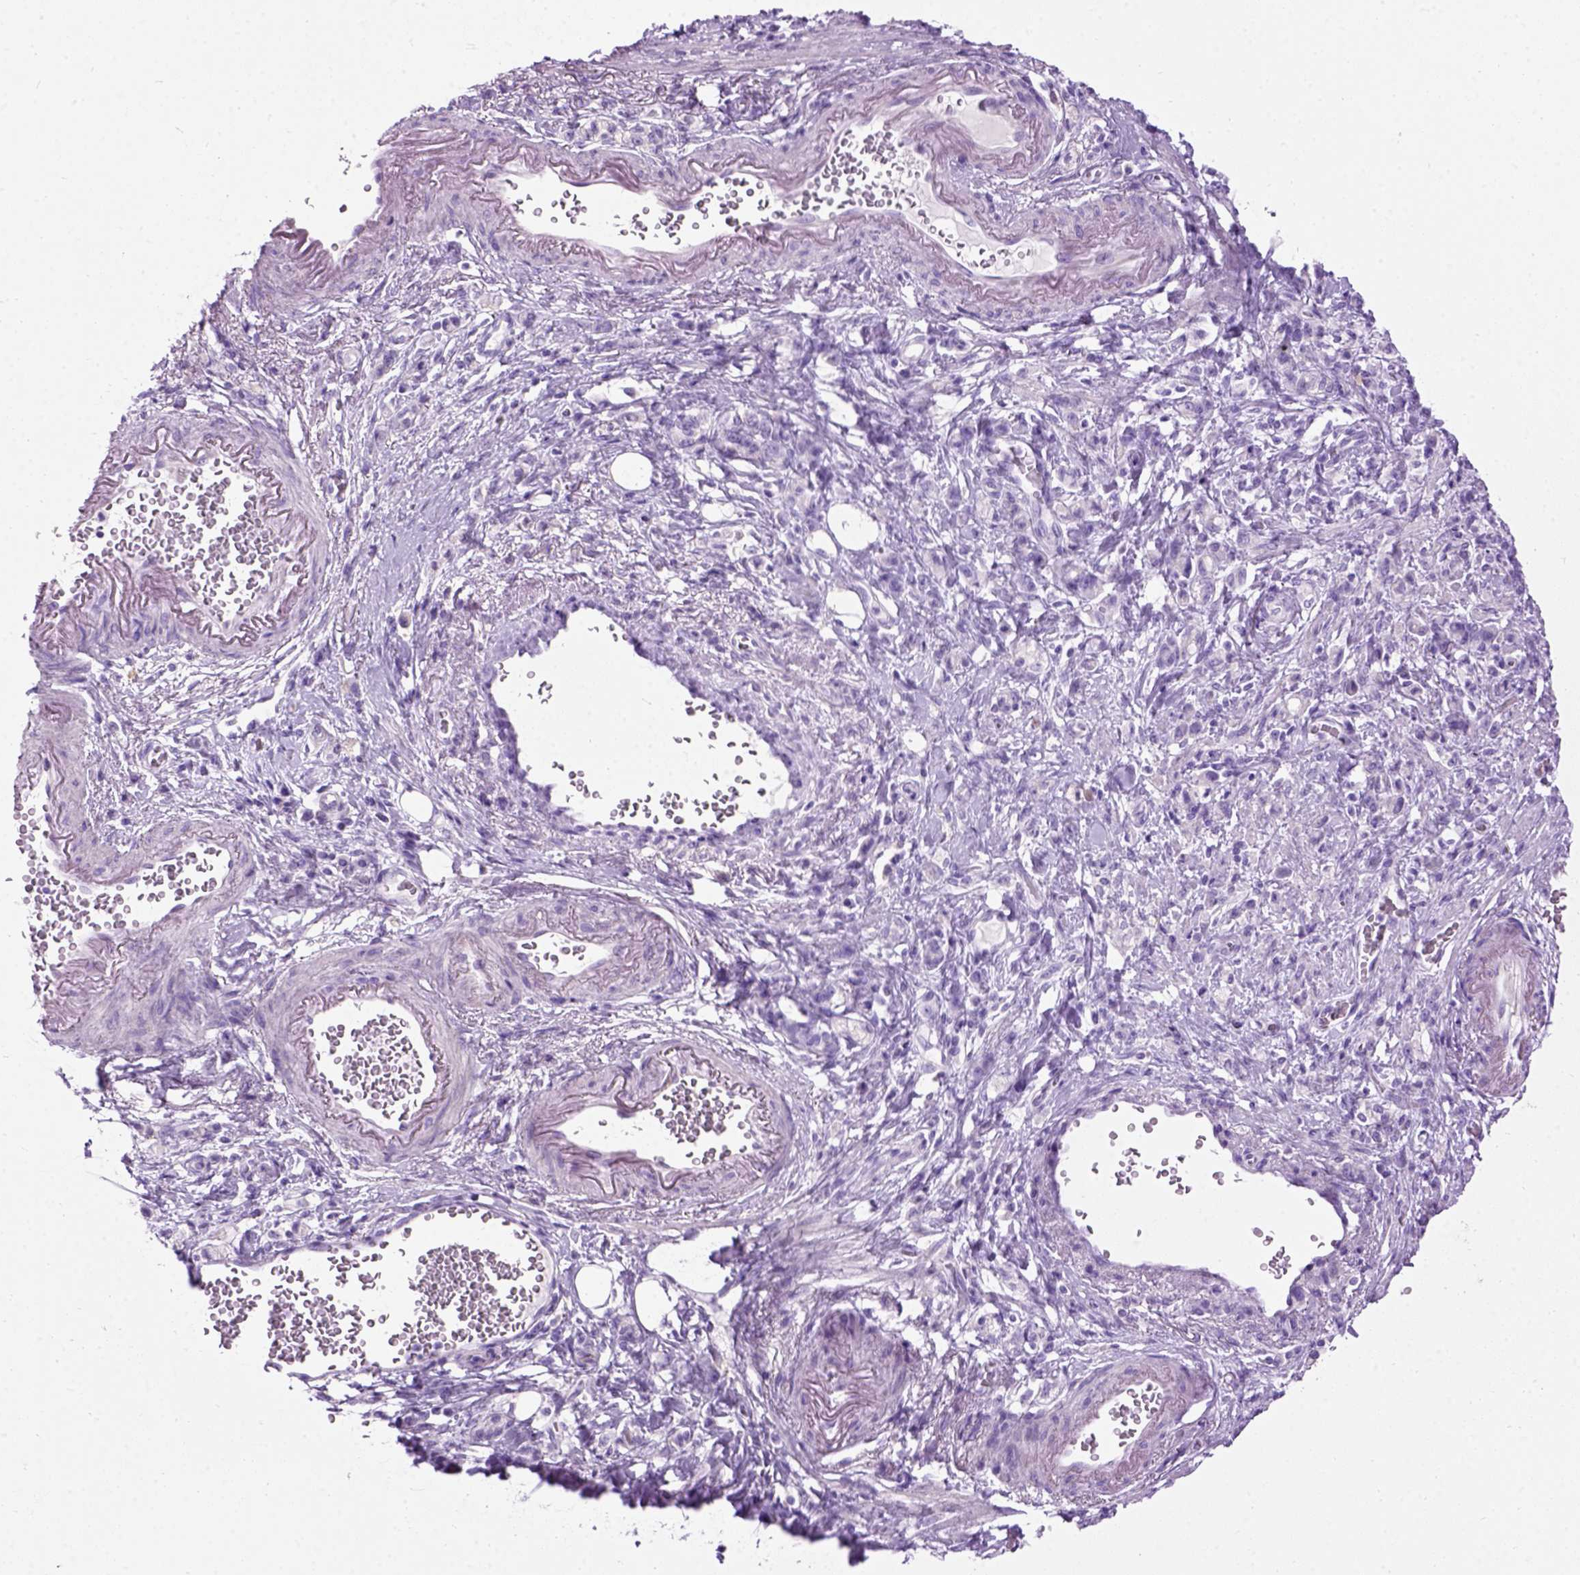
{"staining": {"intensity": "negative", "quantity": "none", "location": "none"}, "tissue": "stomach cancer", "cell_type": "Tumor cells", "image_type": "cancer", "snomed": [{"axis": "morphology", "description": "Adenocarcinoma, NOS"}, {"axis": "topography", "description": "Stomach"}], "caption": "Stomach adenocarcinoma stained for a protein using IHC displays no staining tumor cells.", "gene": "GABRB2", "patient": {"sex": "male", "age": 77}}